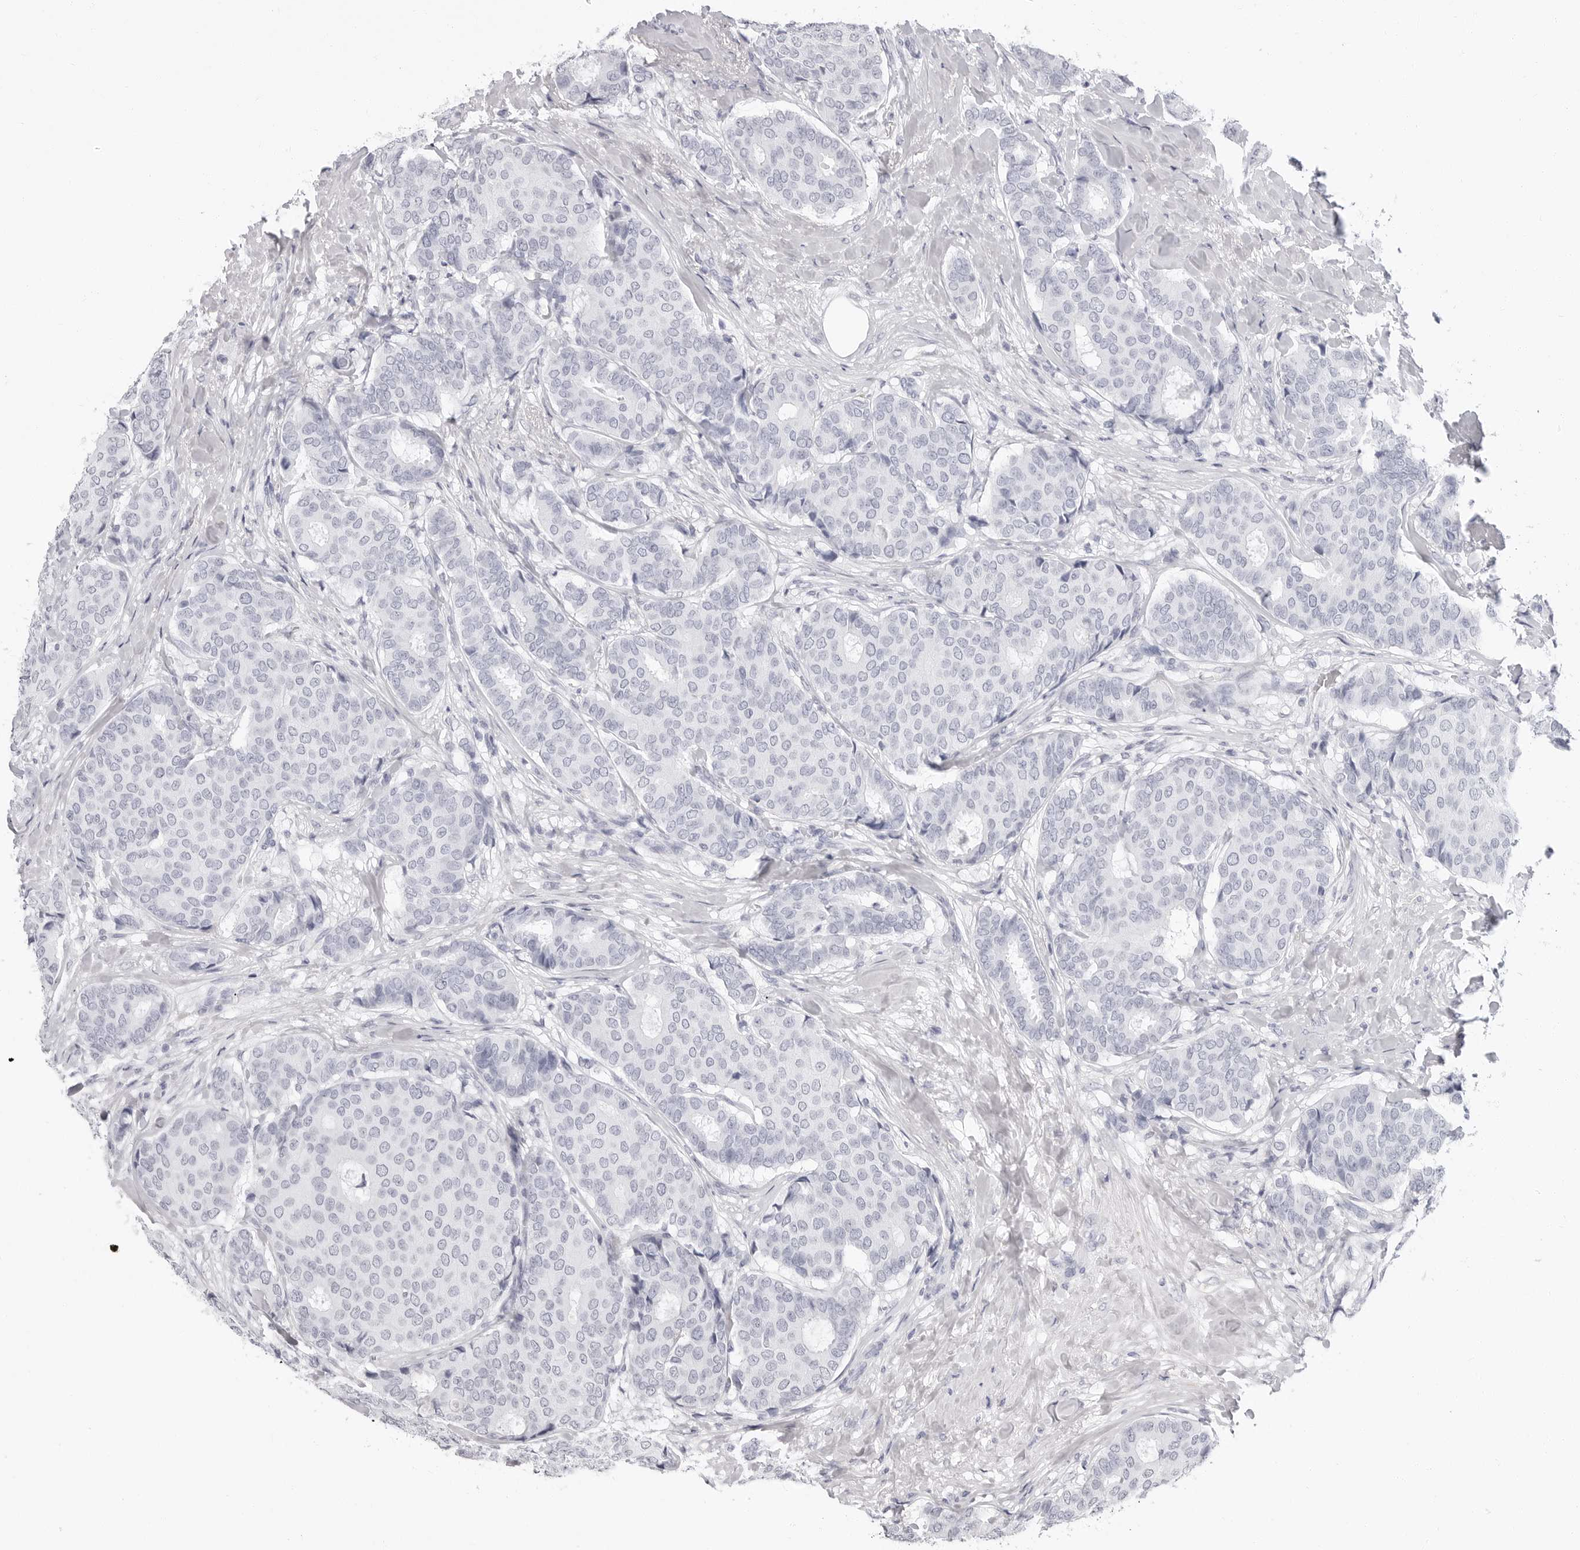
{"staining": {"intensity": "negative", "quantity": "none", "location": "none"}, "tissue": "breast cancer", "cell_type": "Tumor cells", "image_type": "cancer", "snomed": [{"axis": "morphology", "description": "Duct carcinoma"}, {"axis": "topography", "description": "Breast"}], "caption": "Immunohistochemistry of breast cancer demonstrates no expression in tumor cells.", "gene": "ERICH3", "patient": {"sex": "female", "age": 75}}